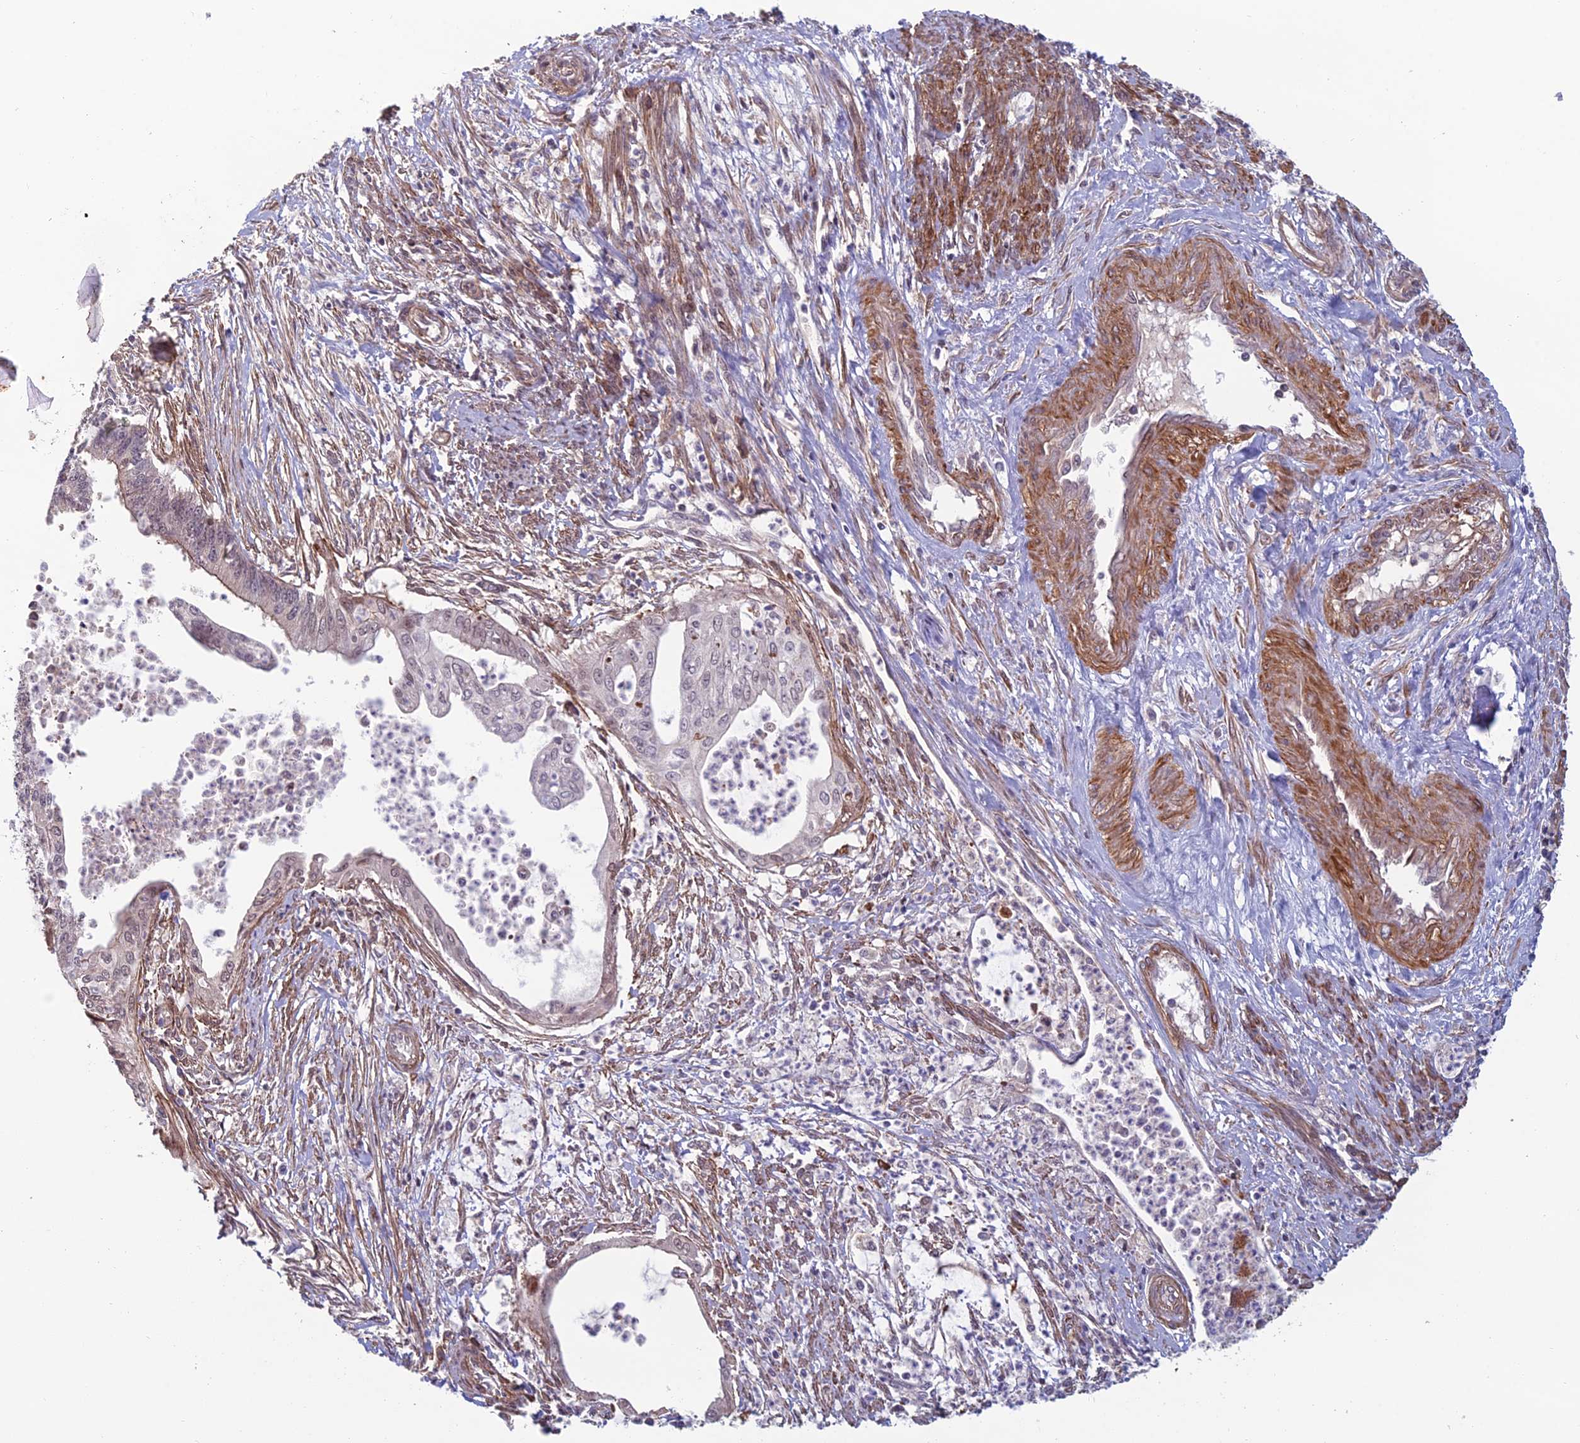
{"staining": {"intensity": "weak", "quantity": "<25%", "location": "cytoplasmic/membranous"}, "tissue": "endometrial cancer", "cell_type": "Tumor cells", "image_type": "cancer", "snomed": [{"axis": "morphology", "description": "Adenocarcinoma, NOS"}, {"axis": "topography", "description": "Endometrium"}], "caption": "Tumor cells show no significant positivity in adenocarcinoma (endometrial).", "gene": "CCDC183", "patient": {"sex": "female", "age": 73}}